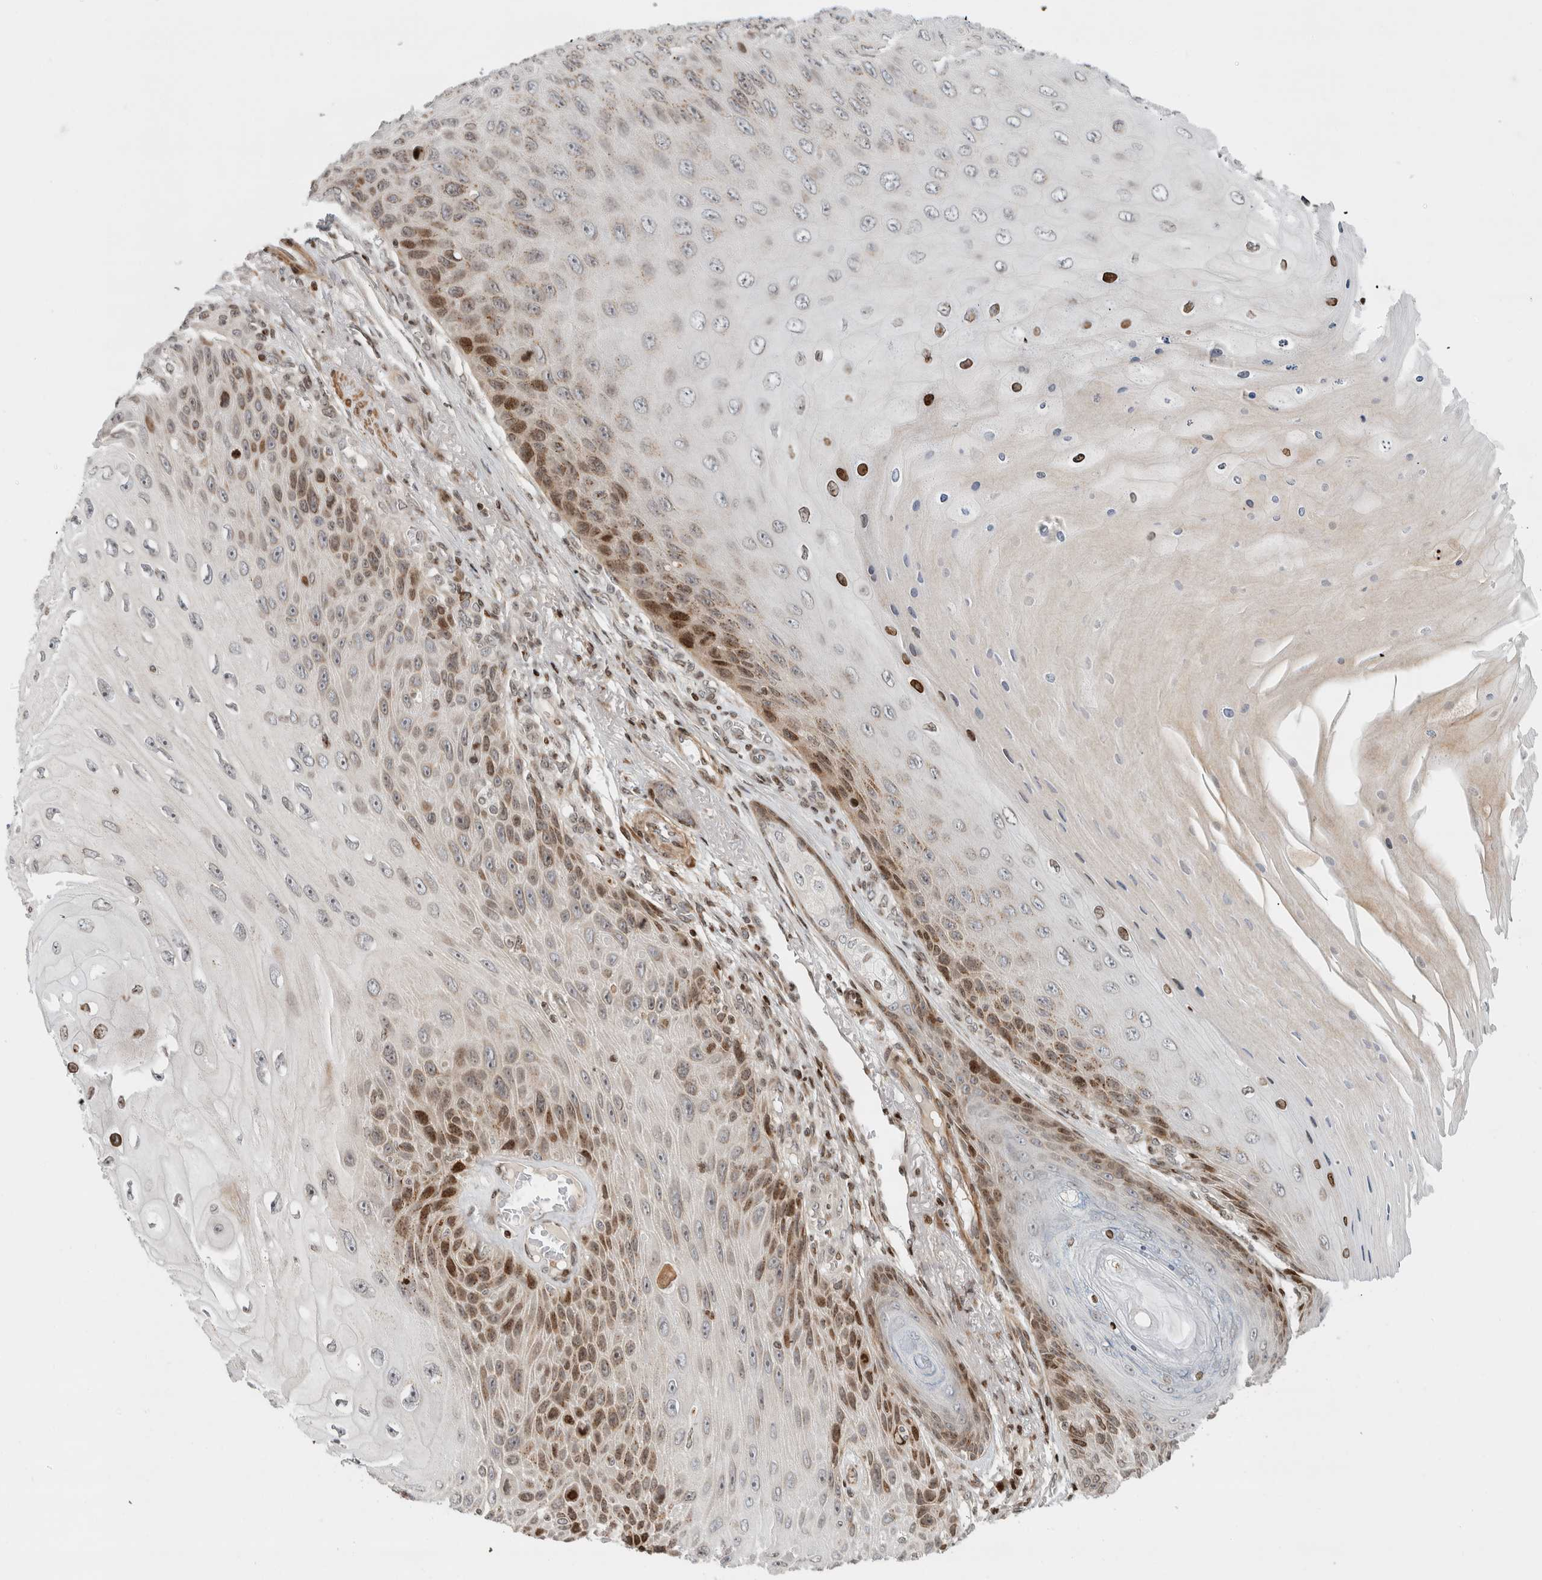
{"staining": {"intensity": "moderate", "quantity": "25%-75%", "location": "cytoplasmic/membranous,nuclear"}, "tissue": "skin cancer", "cell_type": "Tumor cells", "image_type": "cancer", "snomed": [{"axis": "morphology", "description": "Squamous cell carcinoma, NOS"}, {"axis": "topography", "description": "Skin"}], "caption": "Protein expression analysis of human skin squamous cell carcinoma reveals moderate cytoplasmic/membranous and nuclear staining in approximately 25%-75% of tumor cells. The staining was performed using DAB (3,3'-diaminobenzidine) to visualize the protein expression in brown, while the nuclei were stained in blue with hematoxylin (Magnification: 20x).", "gene": "GINS4", "patient": {"sex": "female", "age": 88}}